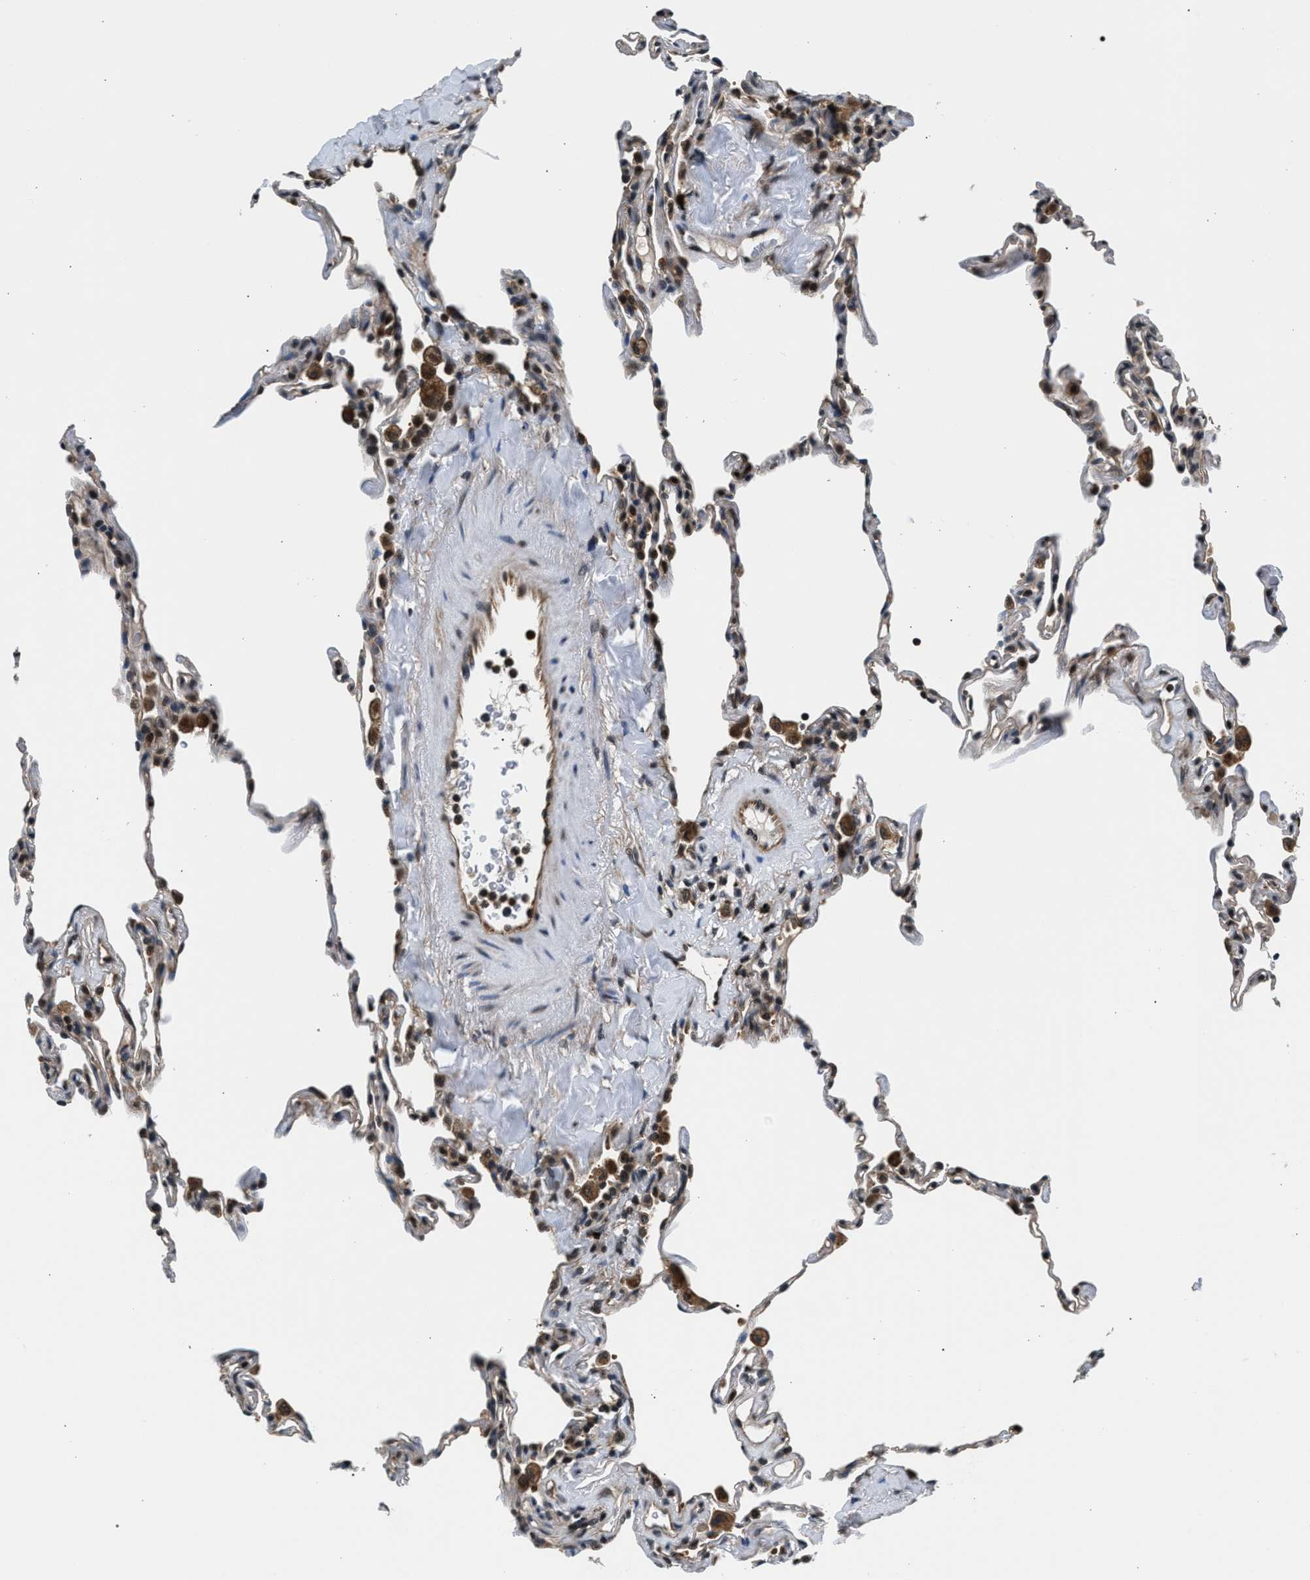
{"staining": {"intensity": "weak", "quantity": "<25%", "location": "cytoplasmic/membranous"}, "tissue": "lung", "cell_type": "Alveolar cells", "image_type": "normal", "snomed": [{"axis": "morphology", "description": "Normal tissue, NOS"}, {"axis": "topography", "description": "Lung"}], "caption": "Lung stained for a protein using immunohistochemistry shows no staining alveolar cells.", "gene": "RBM33", "patient": {"sex": "male", "age": 59}}